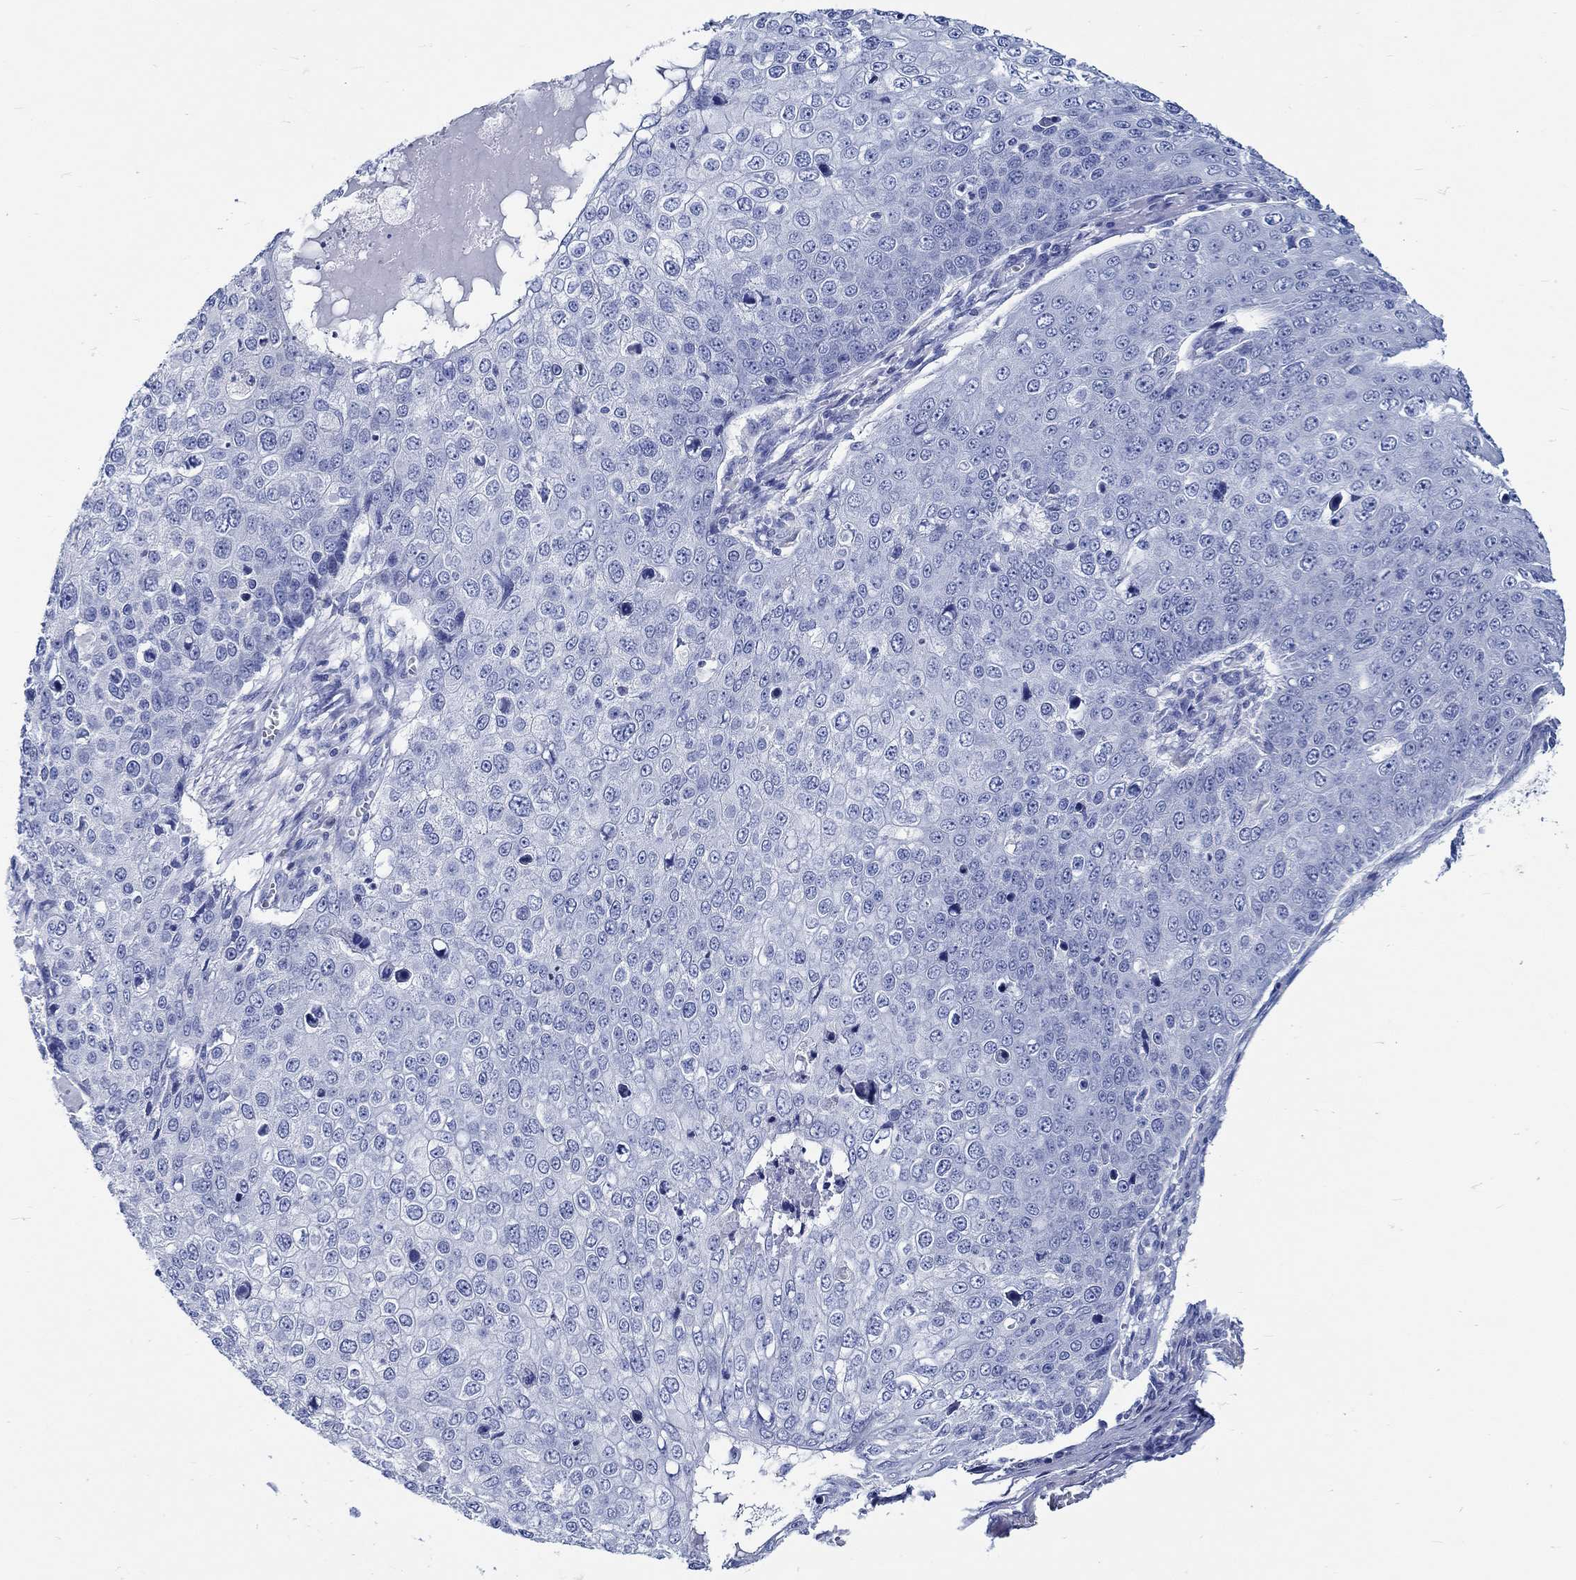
{"staining": {"intensity": "negative", "quantity": "none", "location": "none"}, "tissue": "skin cancer", "cell_type": "Tumor cells", "image_type": "cancer", "snomed": [{"axis": "morphology", "description": "Squamous cell carcinoma, NOS"}, {"axis": "topography", "description": "Skin"}], "caption": "High power microscopy histopathology image of an IHC micrograph of squamous cell carcinoma (skin), revealing no significant positivity in tumor cells.", "gene": "RD3L", "patient": {"sex": "male", "age": 71}}